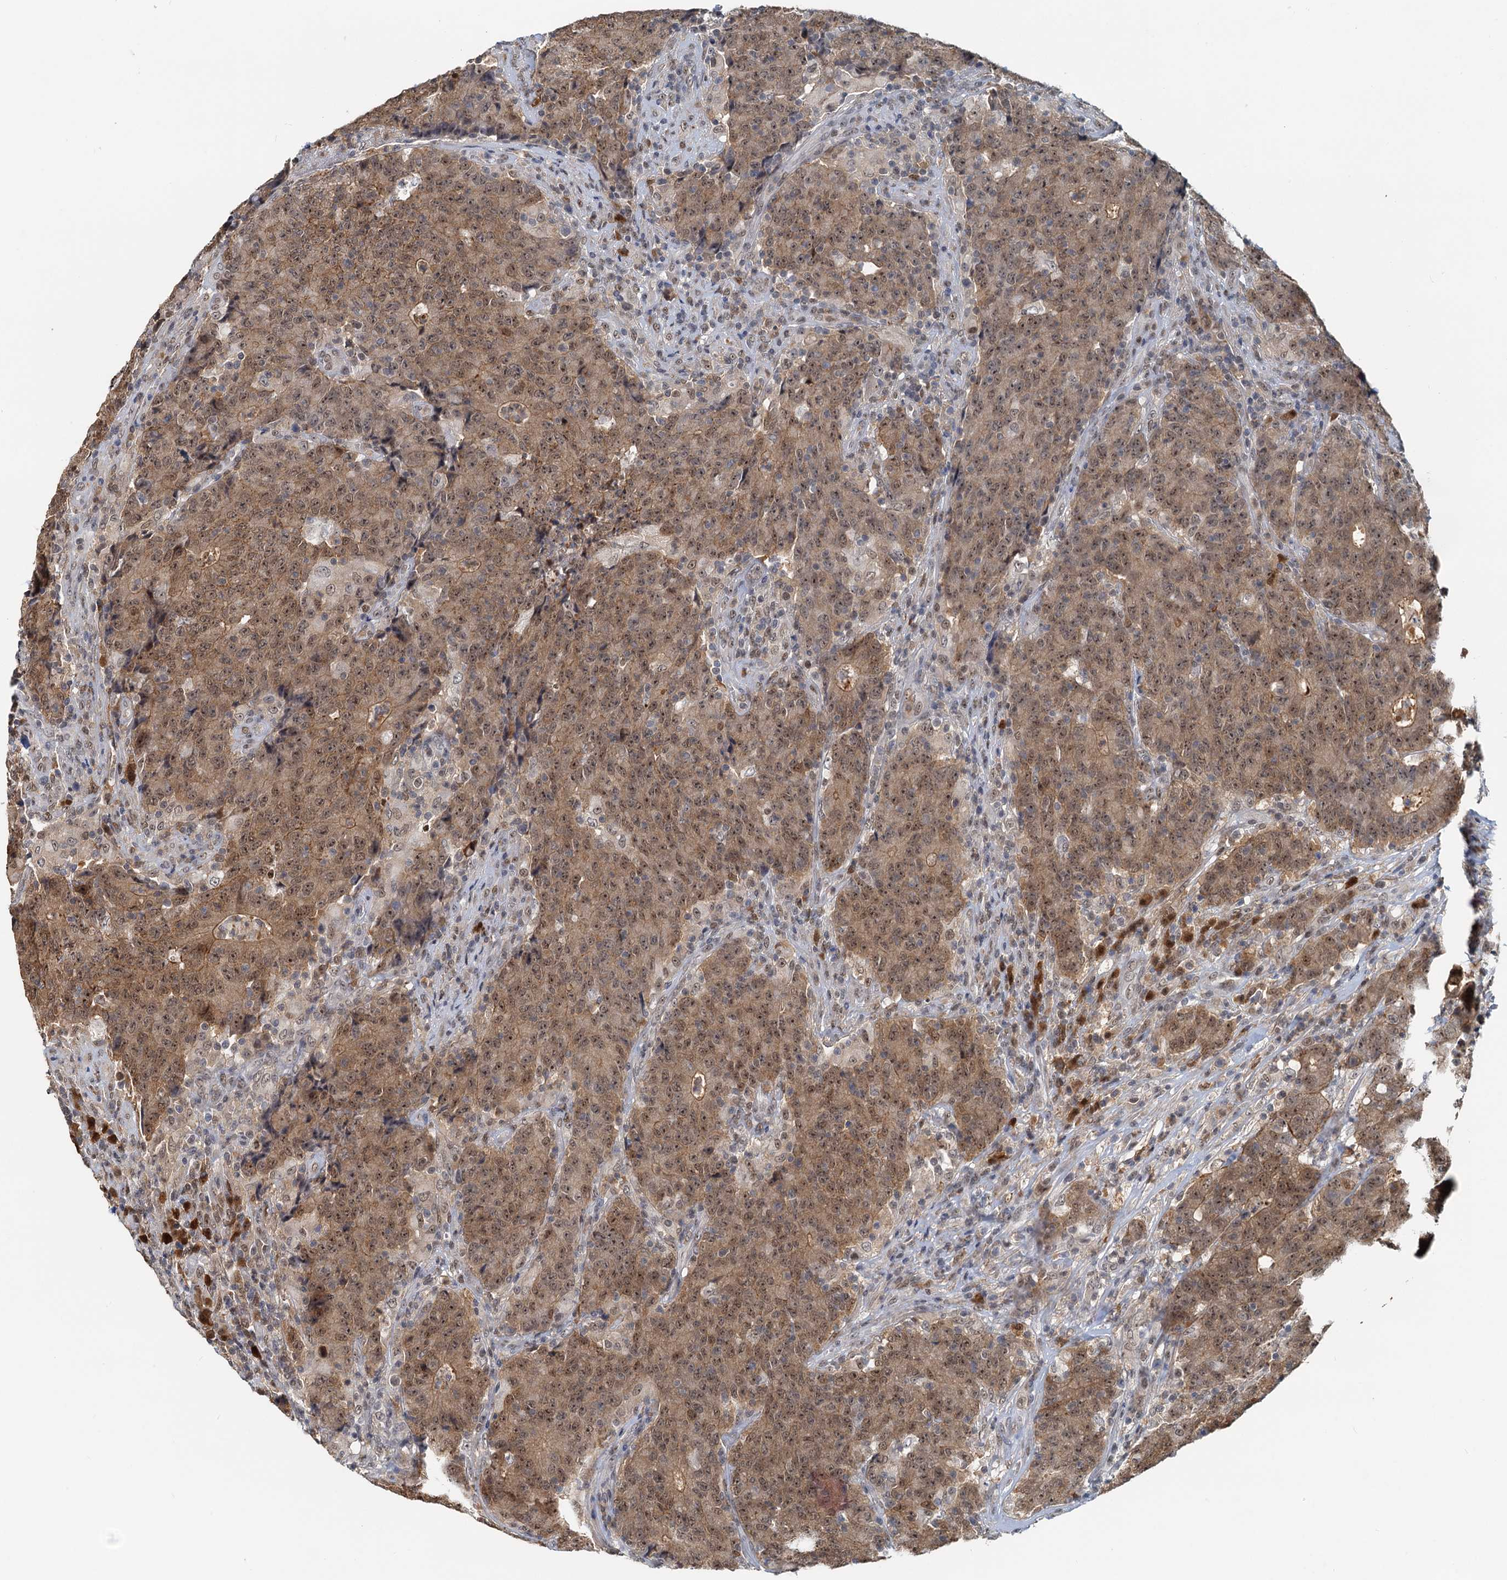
{"staining": {"intensity": "moderate", "quantity": ">75%", "location": "cytoplasmic/membranous,nuclear"}, "tissue": "colorectal cancer", "cell_type": "Tumor cells", "image_type": "cancer", "snomed": [{"axis": "morphology", "description": "Adenocarcinoma, NOS"}, {"axis": "topography", "description": "Colon"}], "caption": "About >75% of tumor cells in adenocarcinoma (colorectal) show moderate cytoplasmic/membranous and nuclear protein positivity as visualized by brown immunohistochemical staining.", "gene": "SPINDOC", "patient": {"sex": "female", "age": 75}}